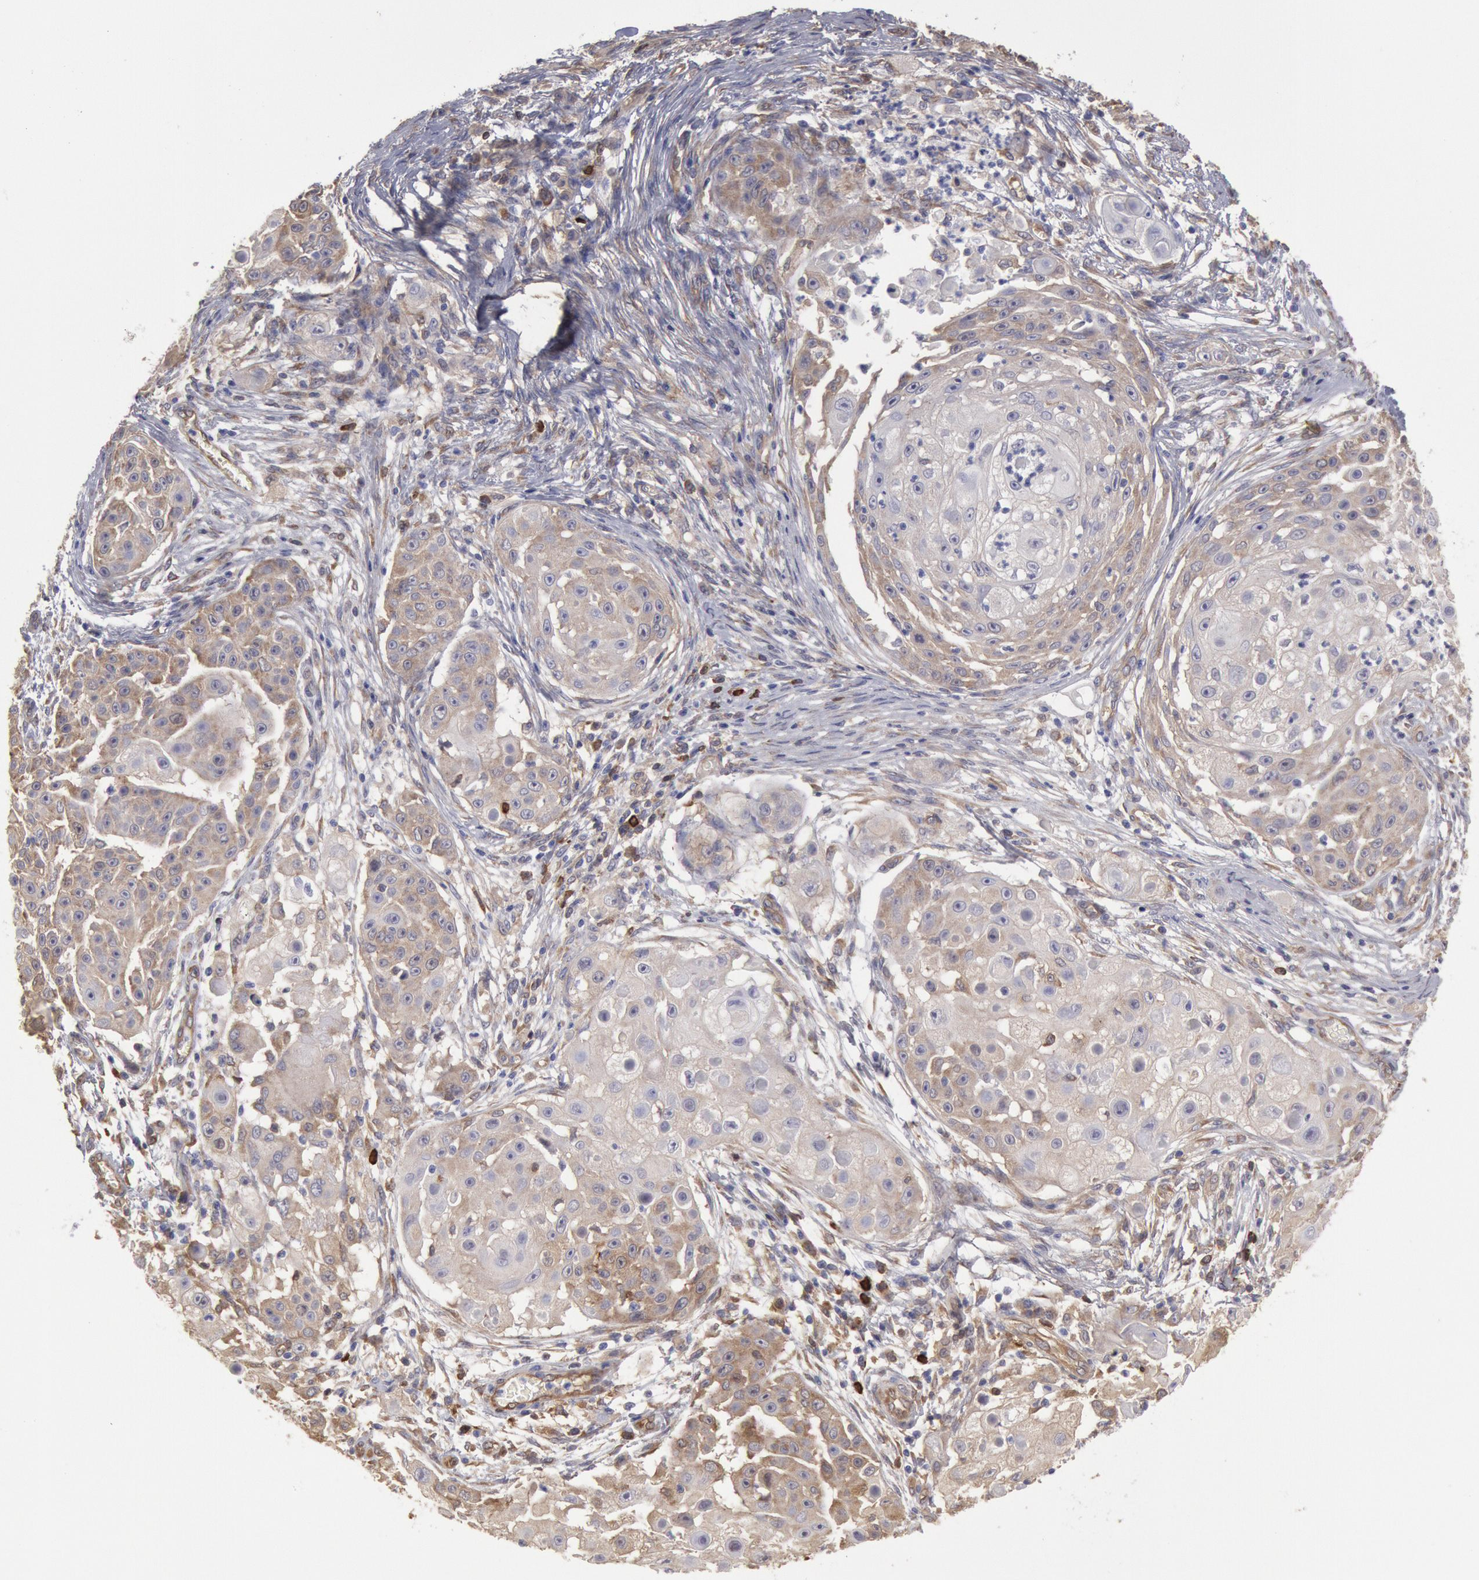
{"staining": {"intensity": "moderate", "quantity": "25%-75%", "location": "cytoplasmic/membranous"}, "tissue": "skin cancer", "cell_type": "Tumor cells", "image_type": "cancer", "snomed": [{"axis": "morphology", "description": "Squamous cell carcinoma, NOS"}, {"axis": "topography", "description": "Skin"}], "caption": "DAB (3,3'-diaminobenzidine) immunohistochemical staining of human squamous cell carcinoma (skin) demonstrates moderate cytoplasmic/membranous protein staining in approximately 25%-75% of tumor cells. (DAB (3,3'-diaminobenzidine) = brown stain, brightfield microscopy at high magnification).", "gene": "CCDC50", "patient": {"sex": "female", "age": 57}}